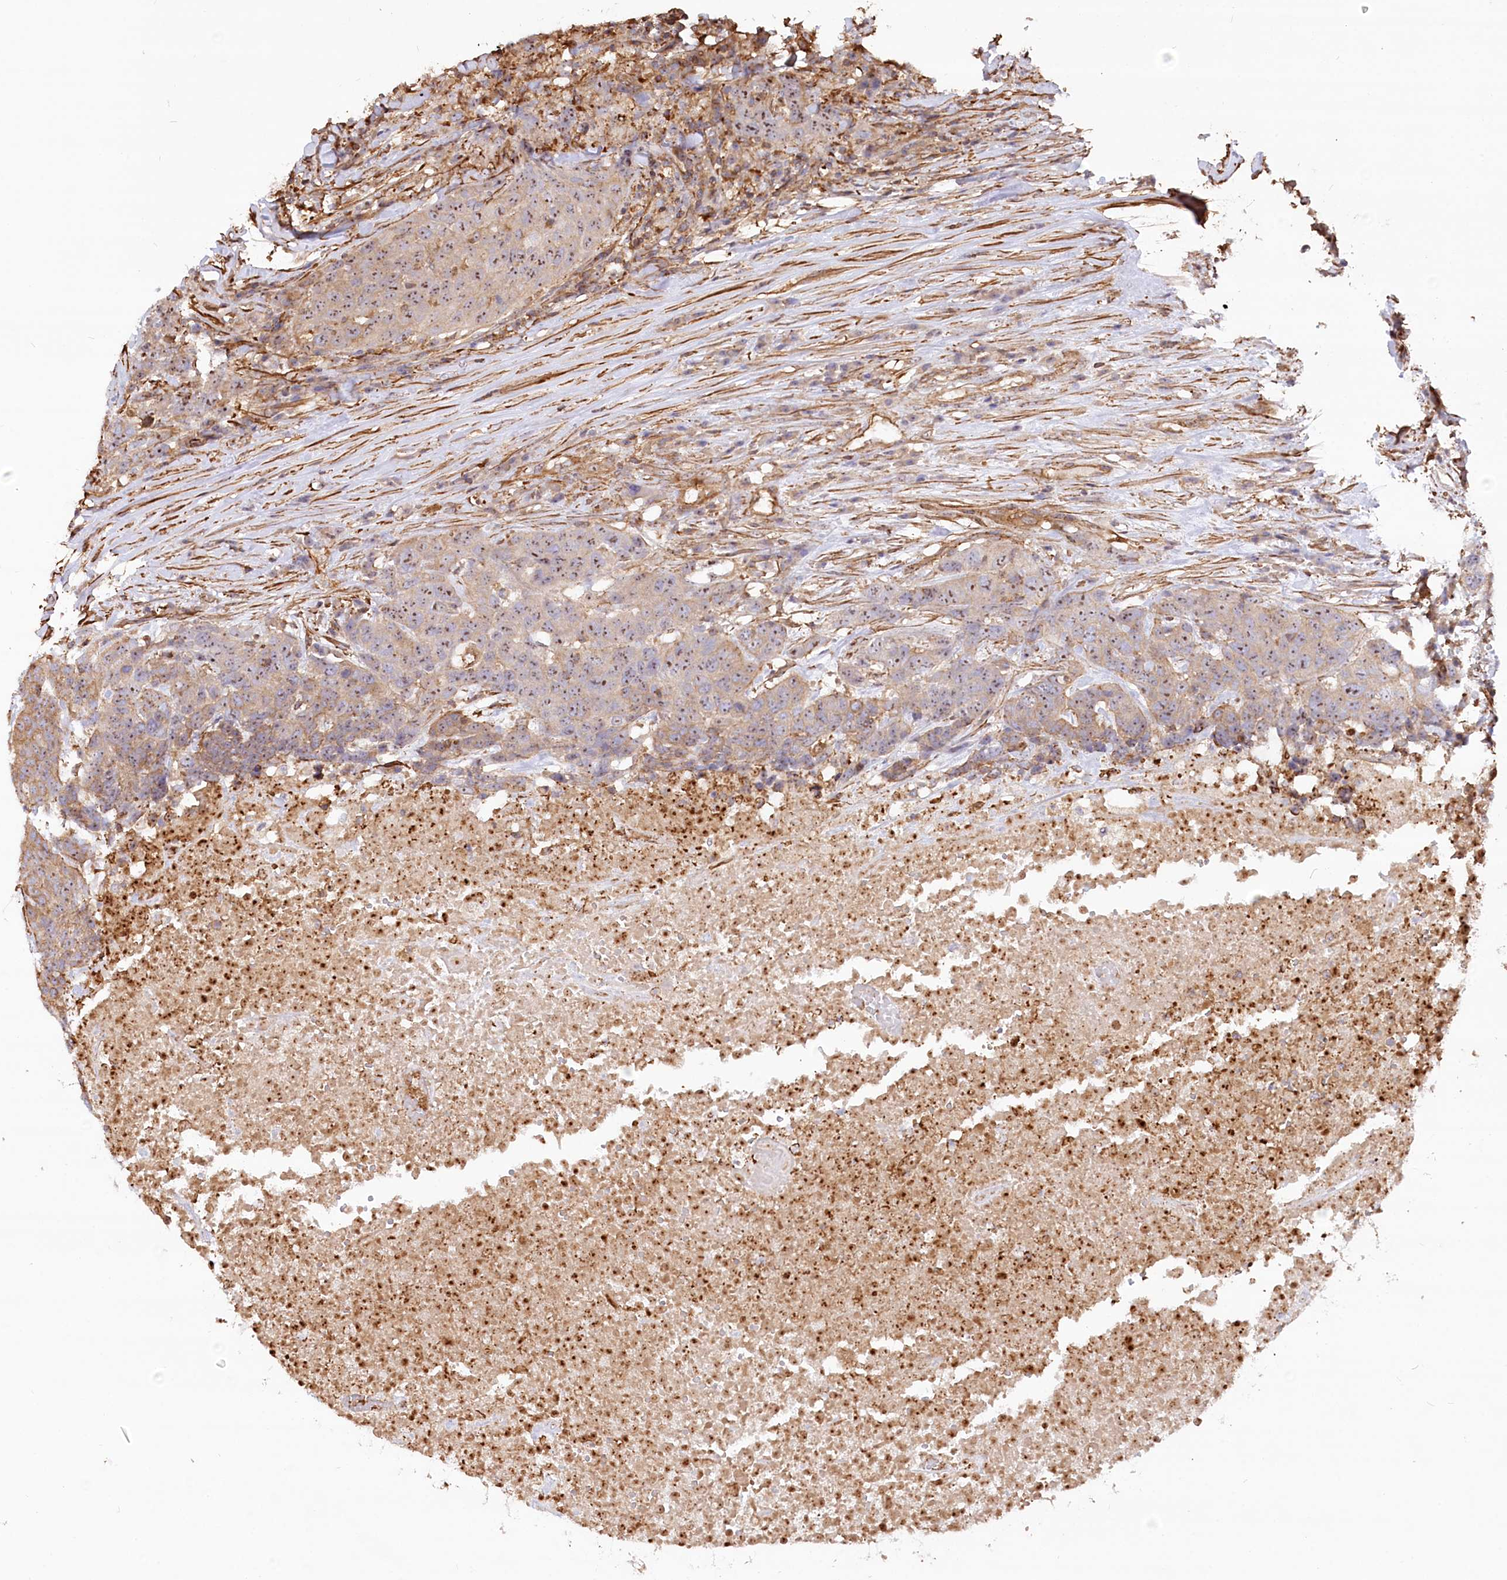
{"staining": {"intensity": "weak", "quantity": "25%-75%", "location": "nuclear"}, "tissue": "head and neck cancer", "cell_type": "Tumor cells", "image_type": "cancer", "snomed": [{"axis": "morphology", "description": "Squamous cell carcinoma, NOS"}, {"axis": "topography", "description": "Head-Neck"}], "caption": "Head and neck cancer tissue exhibits weak nuclear positivity in approximately 25%-75% of tumor cells, visualized by immunohistochemistry.", "gene": "WDR36", "patient": {"sex": "male", "age": 66}}